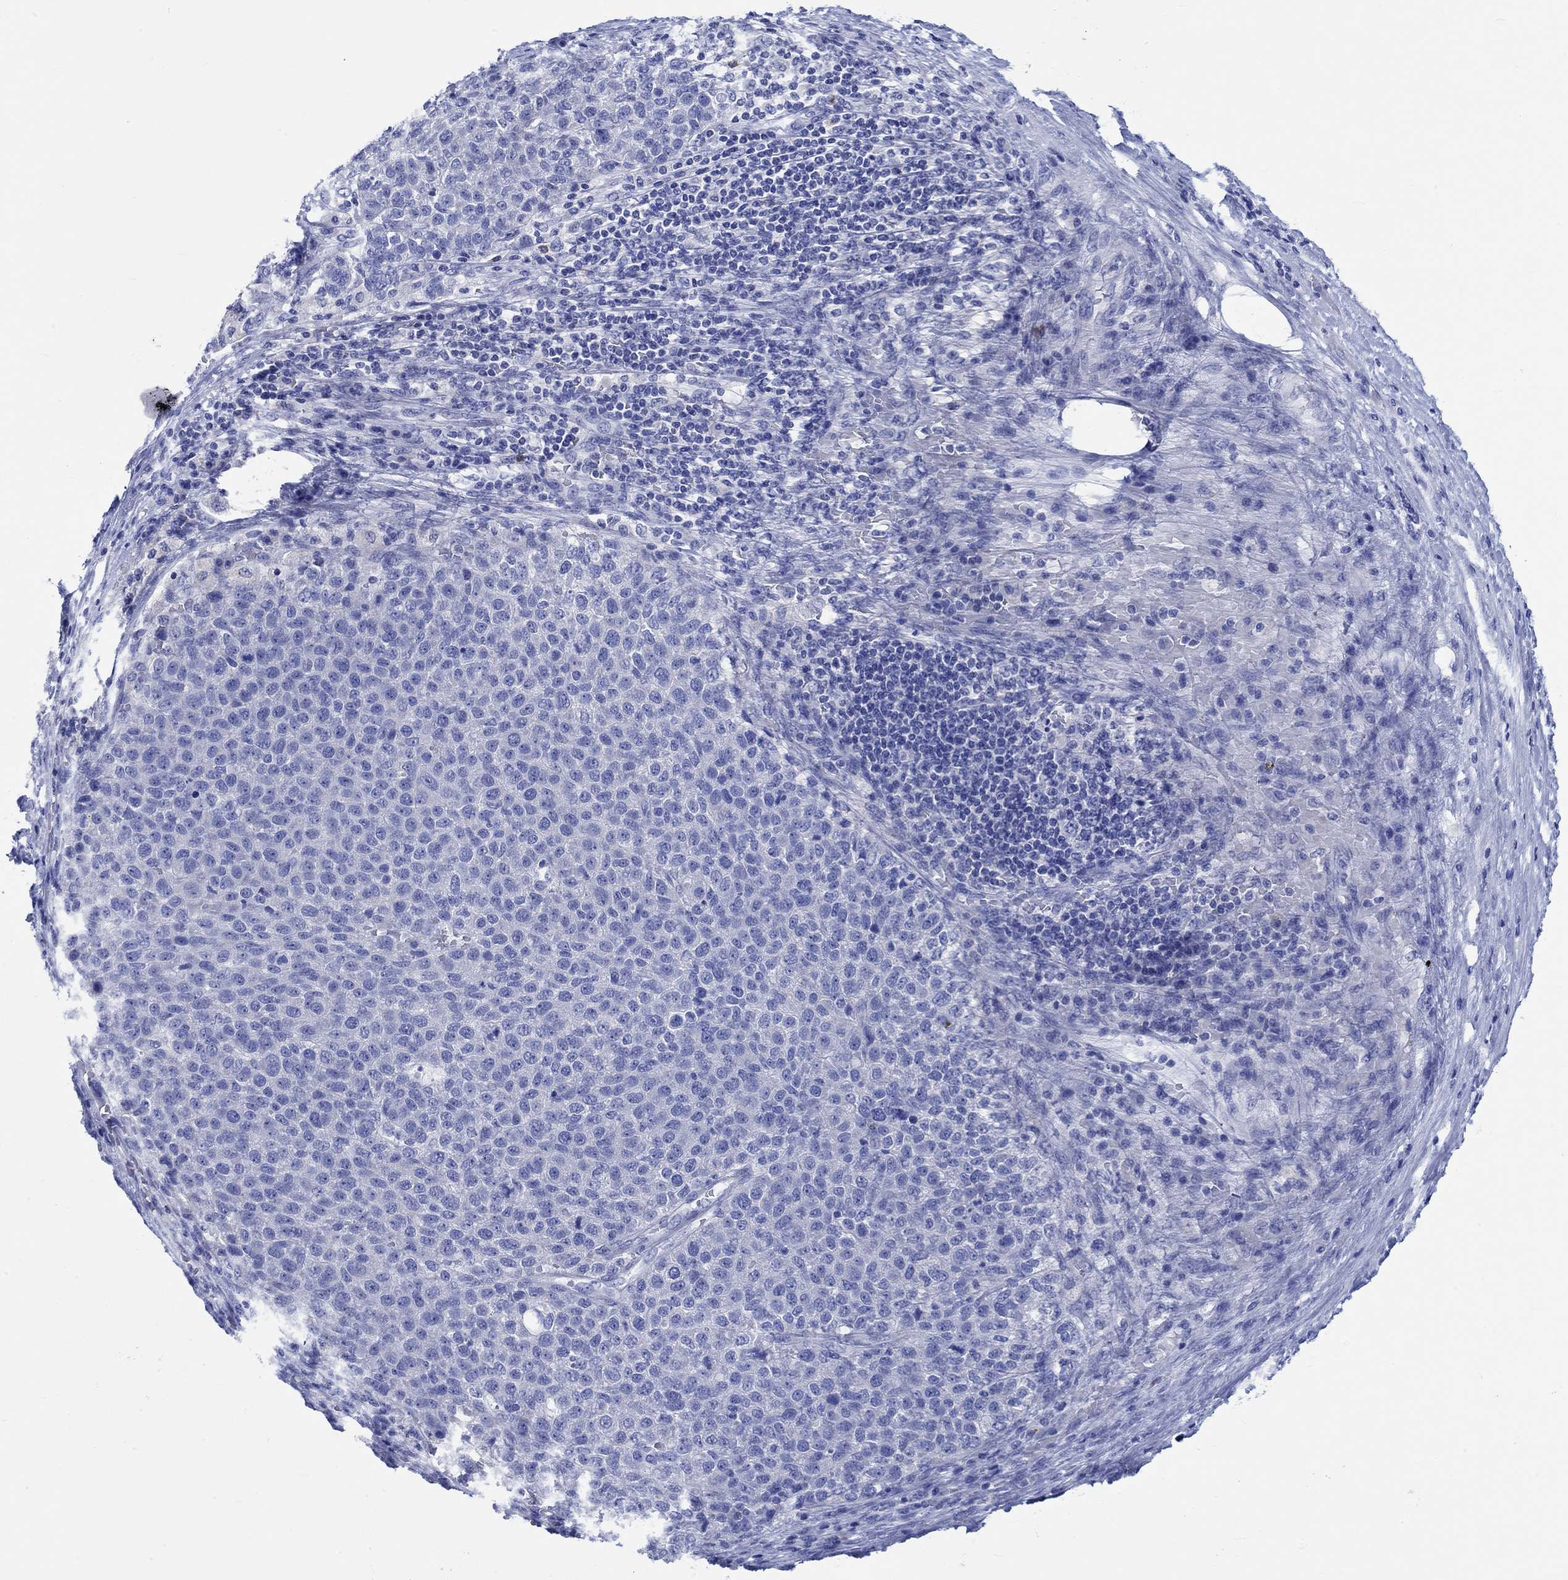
{"staining": {"intensity": "negative", "quantity": "none", "location": "none"}, "tissue": "pancreatic cancer", "cell_type": "Tumor cells", "image_type": "cancer", "snomed": [{"axis": "morphology", "description": "Adenocarcinoma, NOS"}, {"axis": "topography", "description": "Pancreas"}], "caption": "Pancreatic adenocarcinoma was stained to show a protein in brown. There is no significant staining in tumor cells.", "gene": "PTPRN2", "patient": {"sex": "female", "age": 61}}